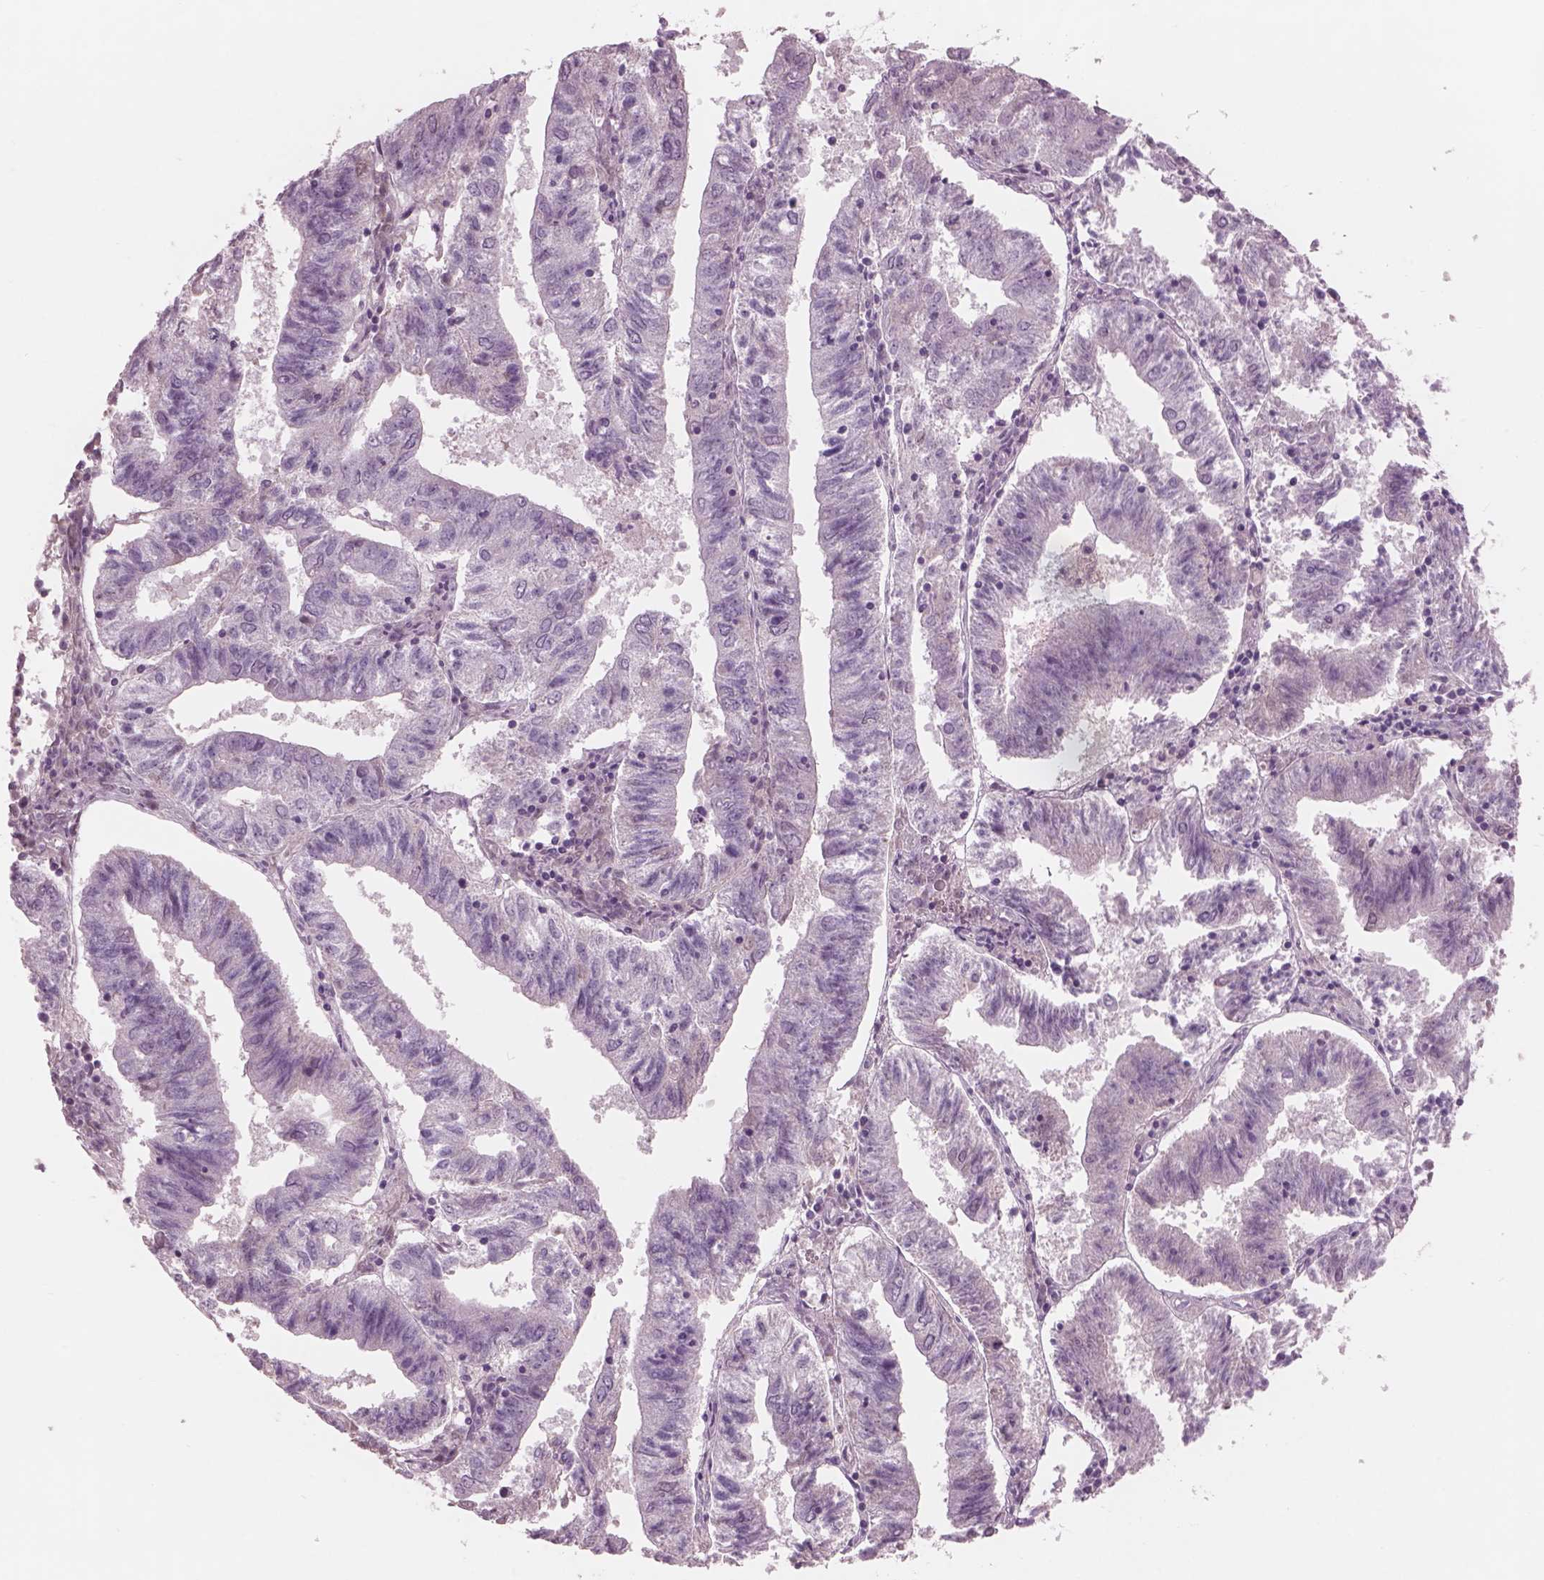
{"staining": {"intensity": "negative", "quantity": "none", "location": "none"}, "tissue": "endometrial cancer", "cell_type": "Tumor cells", "image_type": "cancer", "snomed": [{"axis": "morphology", "description": "Adenocarcinoma, NOS"}, {"axis": "topography", "description": "Endometrium"}], "caption": "Human endometrial adenocarcinoma stained for a protein using immunohistochemistry (IHC) shows no positivity in tumor cells.", "gene": "PACRG", "patient": {"sex": "female", "age": 82}}